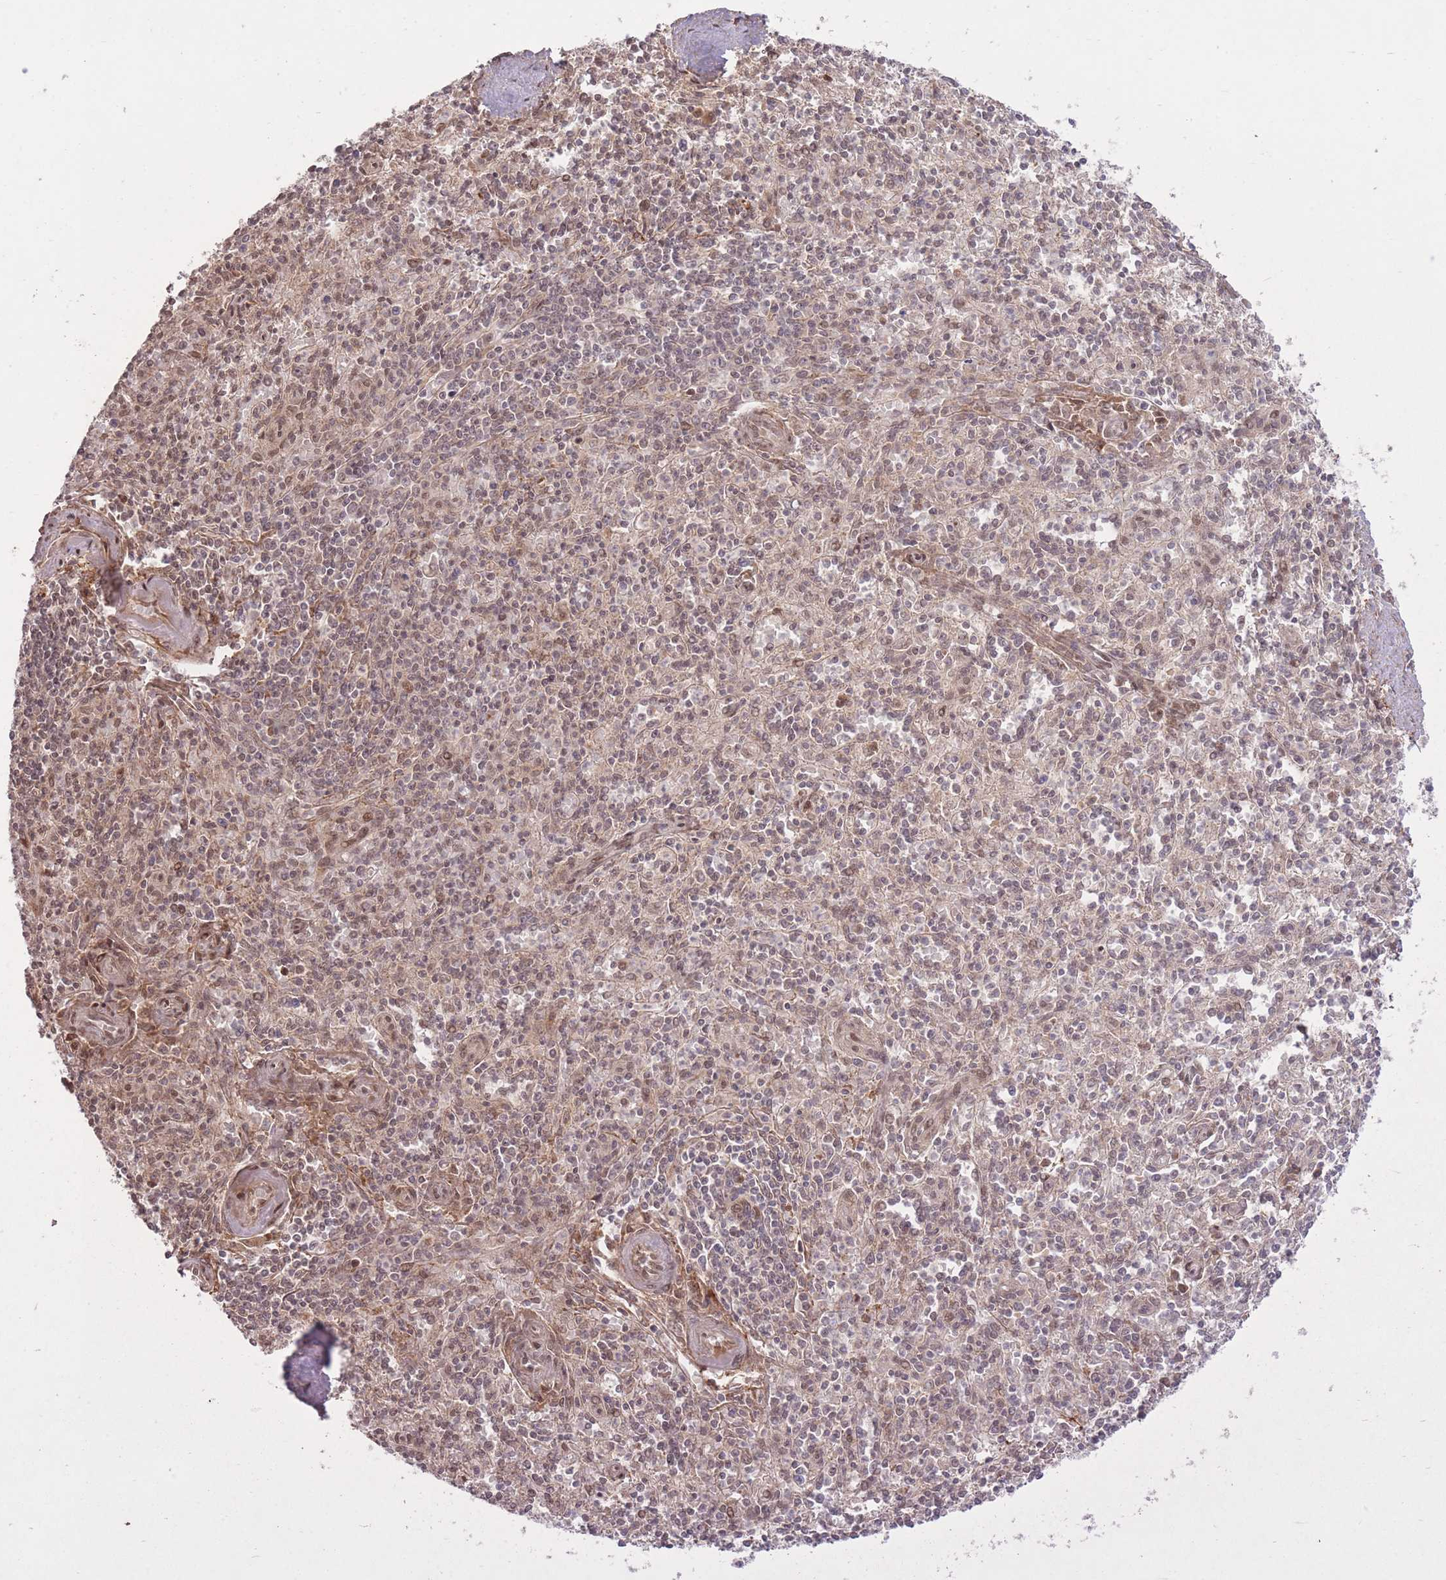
{"staining": {"intensity": "moderate", "quantity": "25%-75%", "location": "nuclear"}, "tissue": "spleen", "cell_type": "Cells in red pulp", "image_type": "normal", "snomed": [{"axis": "morphology", "description": "Normal tissue, NOS"}, {"axis": "topography", "description": "Spleen"}], "caption": "IHC photomicrograph of unremarkable spleen: spleen stained using immunohistochemistry (IHC) displays medium levels of moderate protein expression localized specifically in the nuclear of cells in red pulp, appearing as a nuclear brown color.", "gene": "ZNF391", "patient": {"sex": "female", "age": 70}}